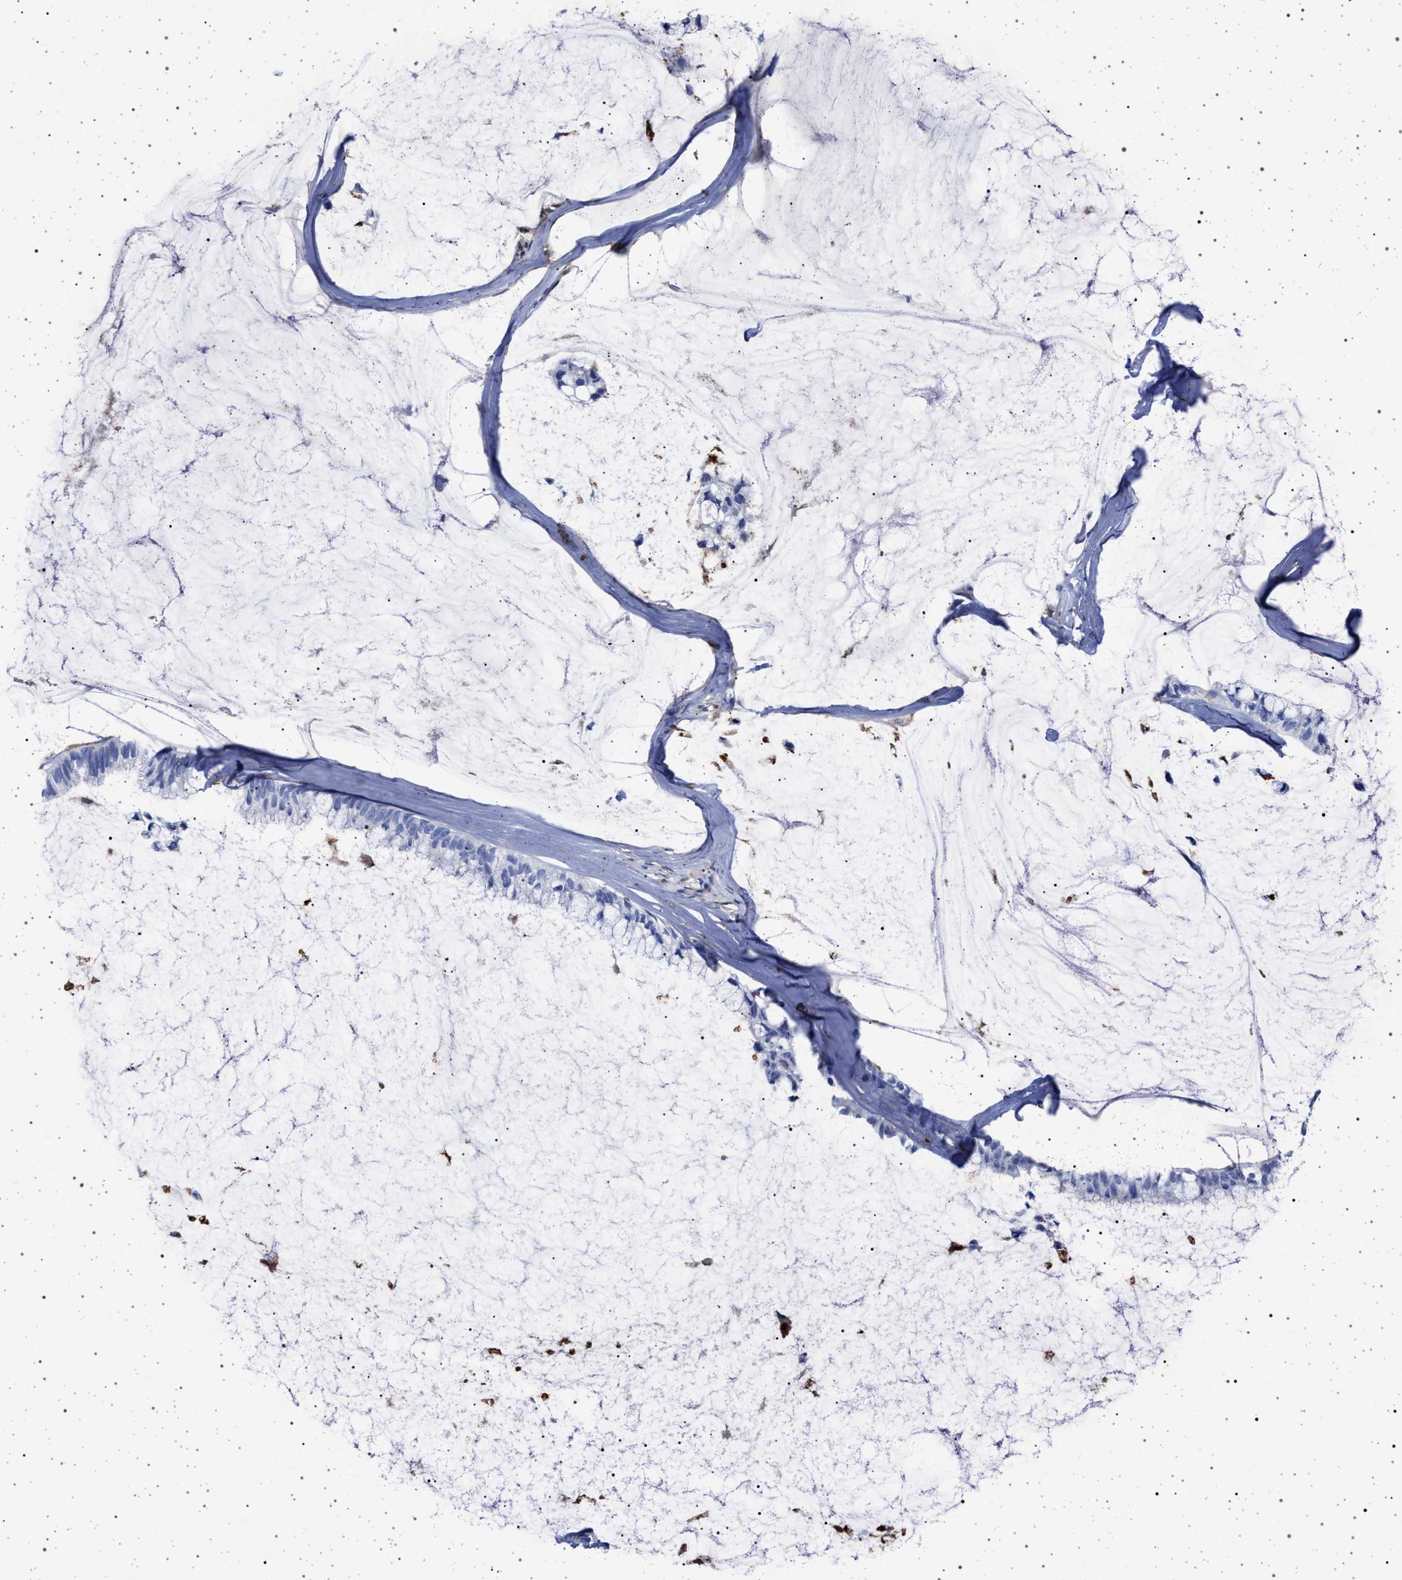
{"staining": {"intensity": "negative", "quantity": "none", "location": "none"}, "tissue": "ovarian cancer", "cell_type": "Tumor cells", "image_type": "cancer", "snomed": [{"axis": "morphology", "description": "Cystadenocarcinoma, mucinous, NOS"}, {"axis": "topography", "description": "Ovary"}], "caption": "This histopathology image is of mucinous cystadenocarcinoma (ovarian) stained with immunohistochemistry (IHC) to label a protein in brown with the nuclei are counter-stained blue. There is no staining in tumor cells.", "gene": "PLG", "patient": {"sex": "female", "age": 39}}